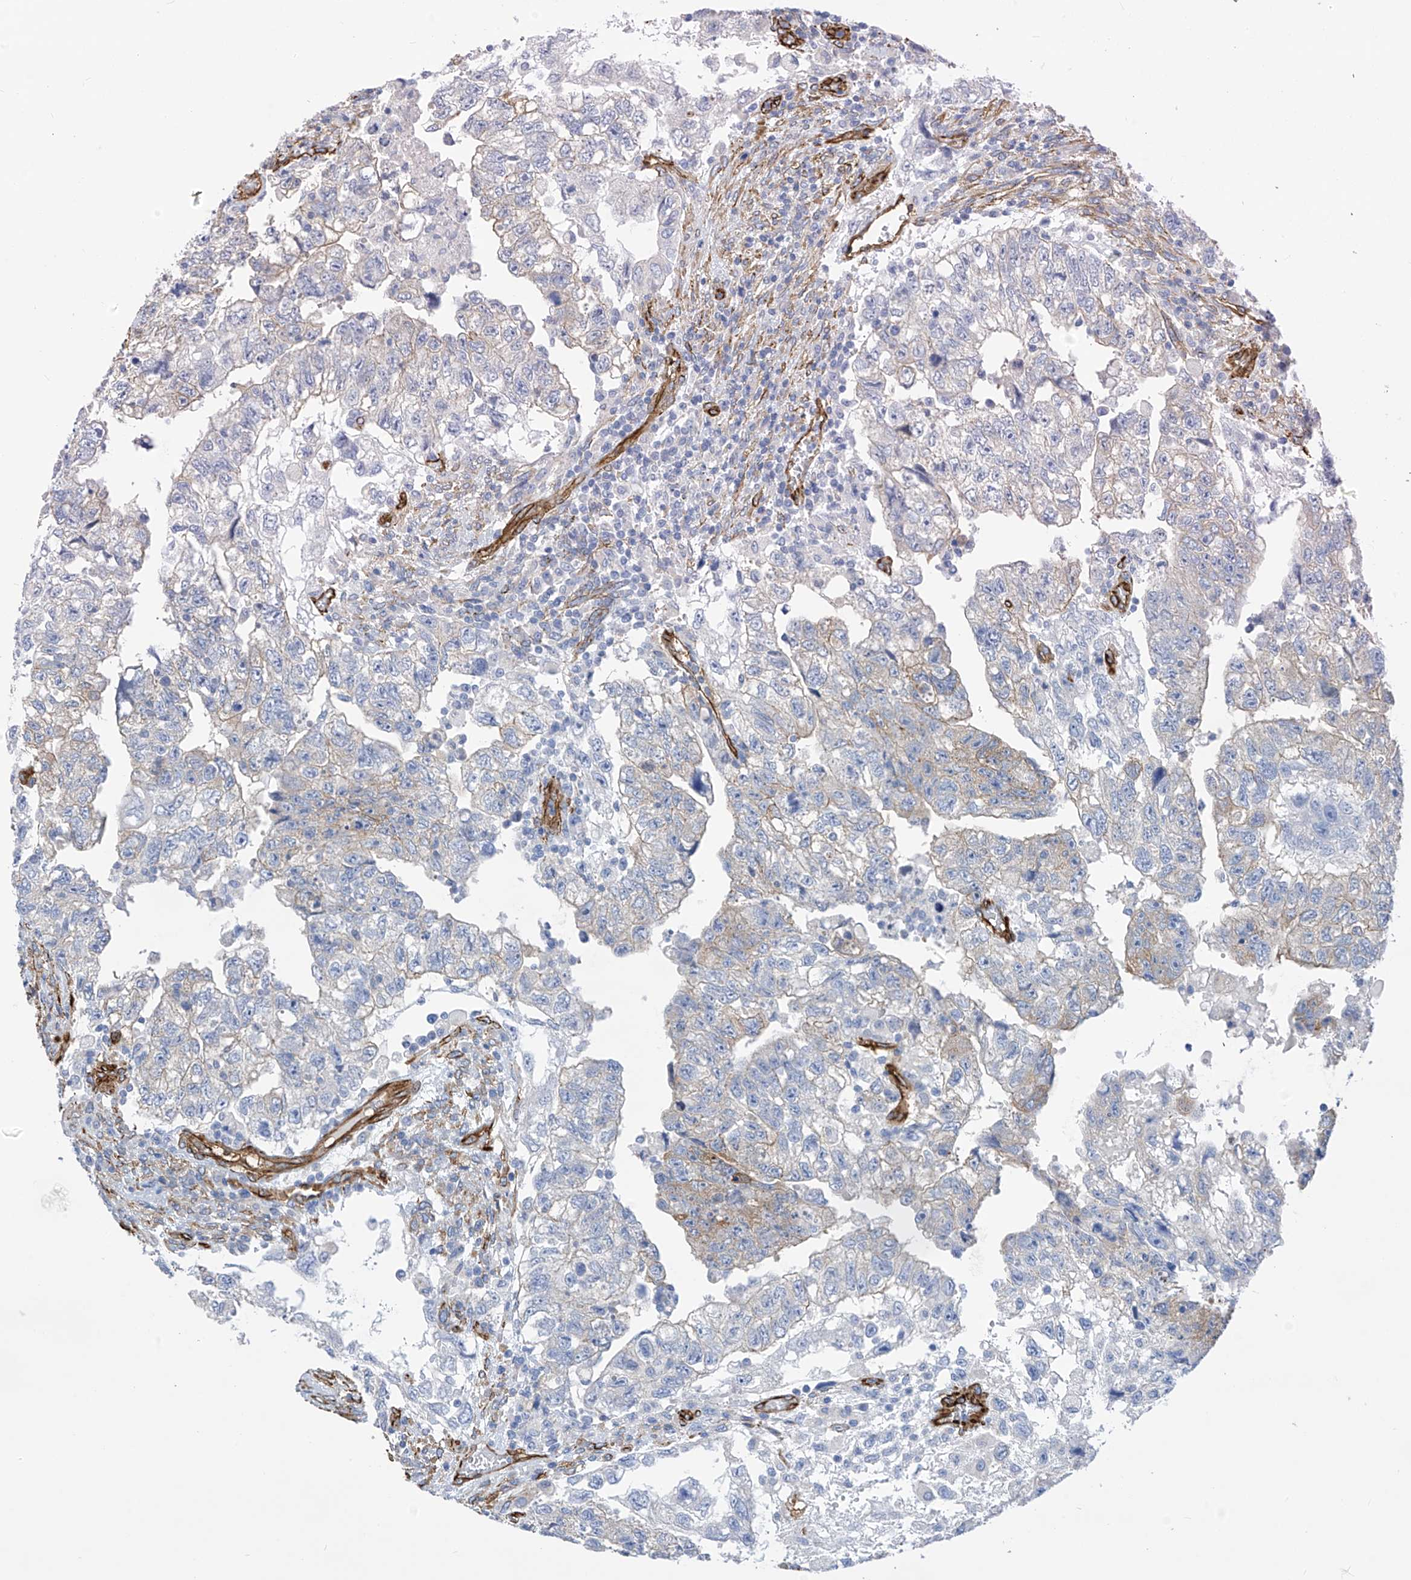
{"staining": {"intensity": "negative", "quantity": "none", "location": "none"}, "tissue": "testis cancer", "cell_type": "Tumor cells", "image_type": "cancer", "snomed": [{"axis": "morphology", "description": "Carcinoma, Embryonal, NOS"}, {"axis": "topography", "description": "Testis"}], "caption": "DAB (3,3'-diaminobenzidine) immunohistochemical staining of human embryonal carcinoma (testis) shows no significant staining in tumor cells. Brightfield microscopy of IHC stained with DAB (3,3'-diaminobenzidine) (brown) and hematoxylin (blue), captured at high magnification.", "gene": "UBTD1", "patient": {"sex": "male", "age": 36}}